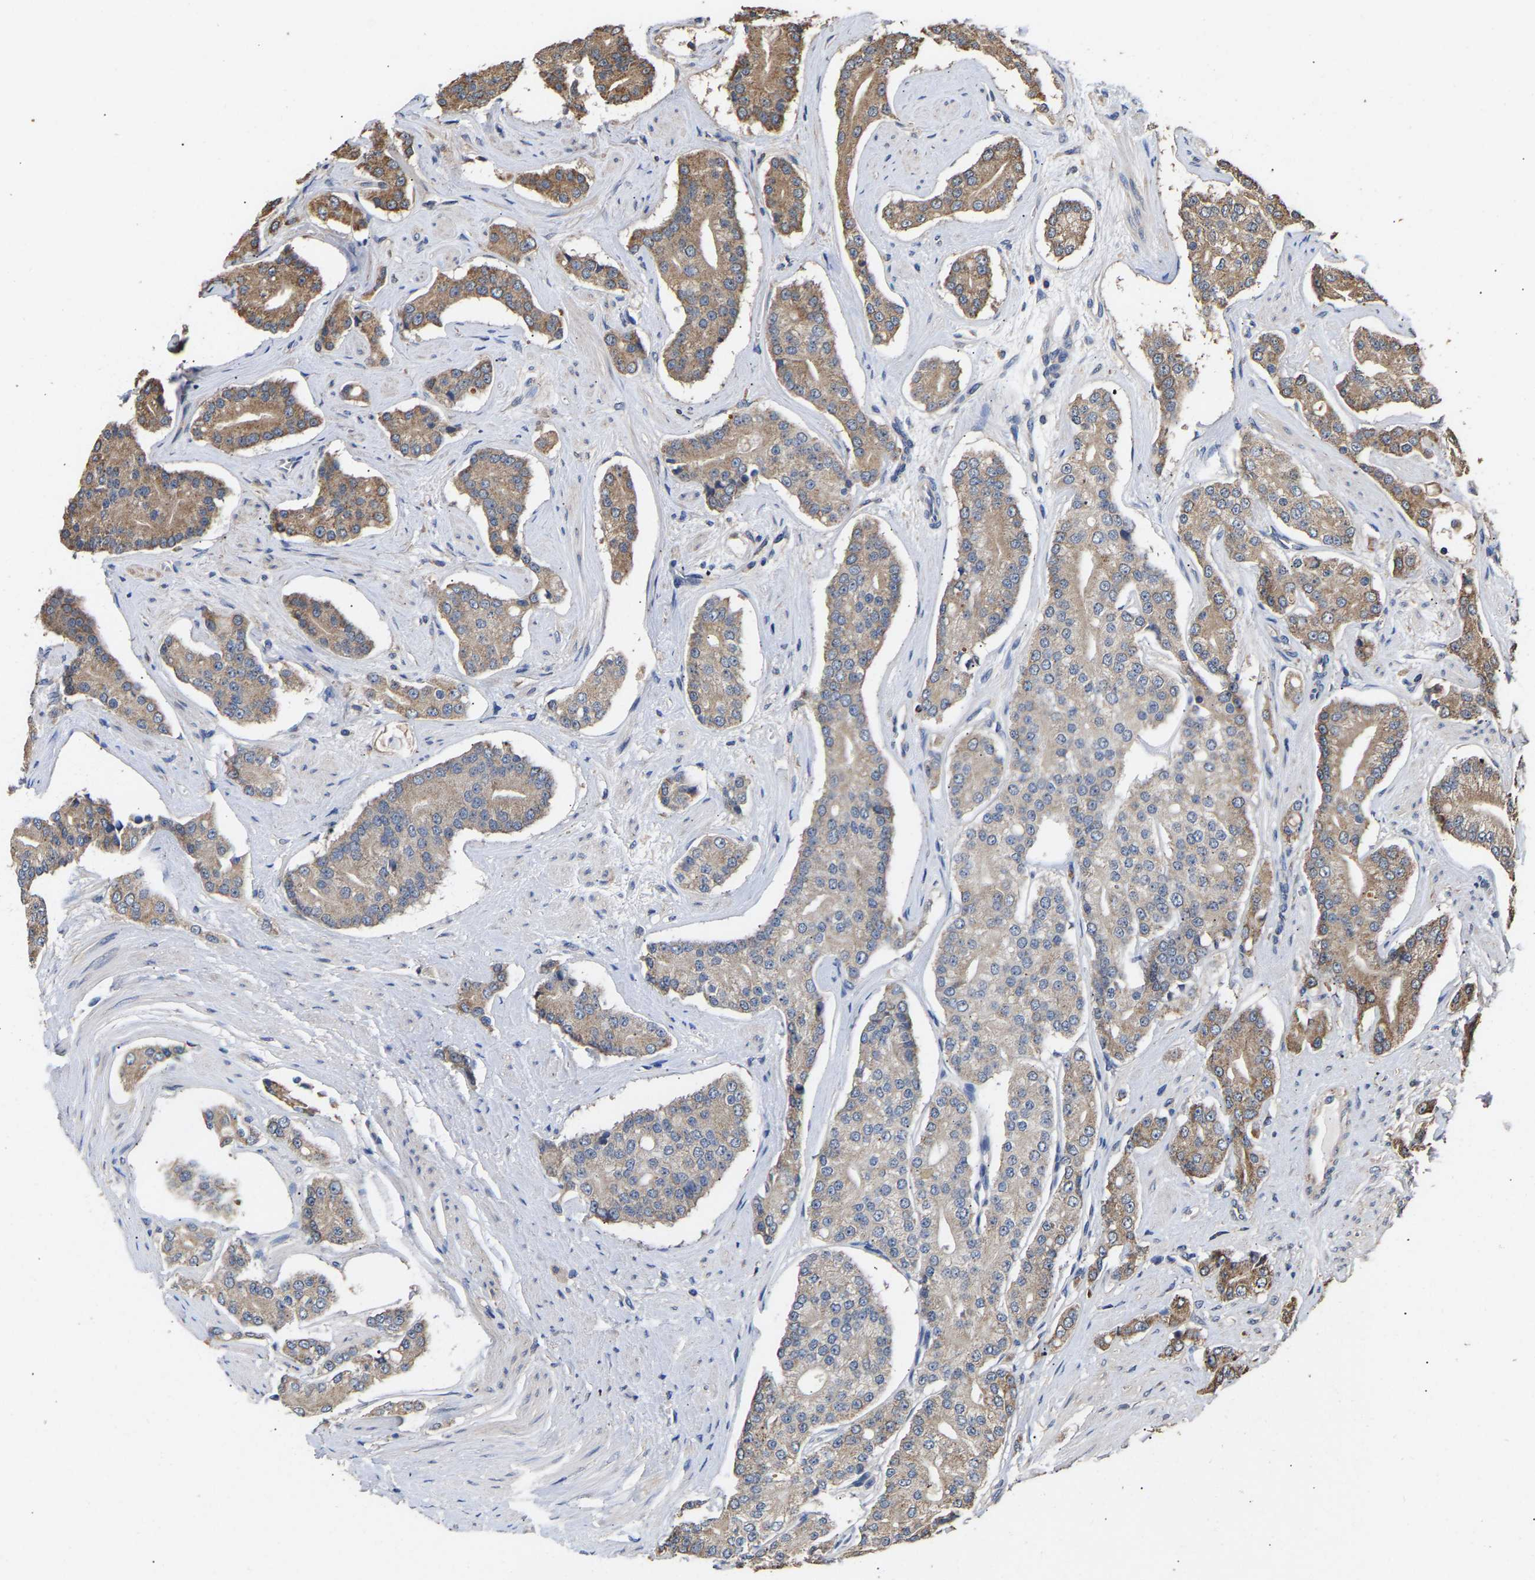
{"staining": {"intensity": "moderate", "quantity": ">75%", "location": "cytoplasmic/membranous"}, "tissue": "prostate cancer", "cell_type": "Tumor cells", "image_type": "cancer", "snomed": [{"axis": "morphology", "description": "Adenocarcinoma, High grade"}, {"axis": "topography", "description": "Prostate"}], "caption": "Moderate cytoplasmic/membranous staining is seen in about >75% of tumor cells in adenocarcinoma (high-grade) (prostate).", "gene": "ZNF26", "patient": {"sex": "male", "age": 71}}